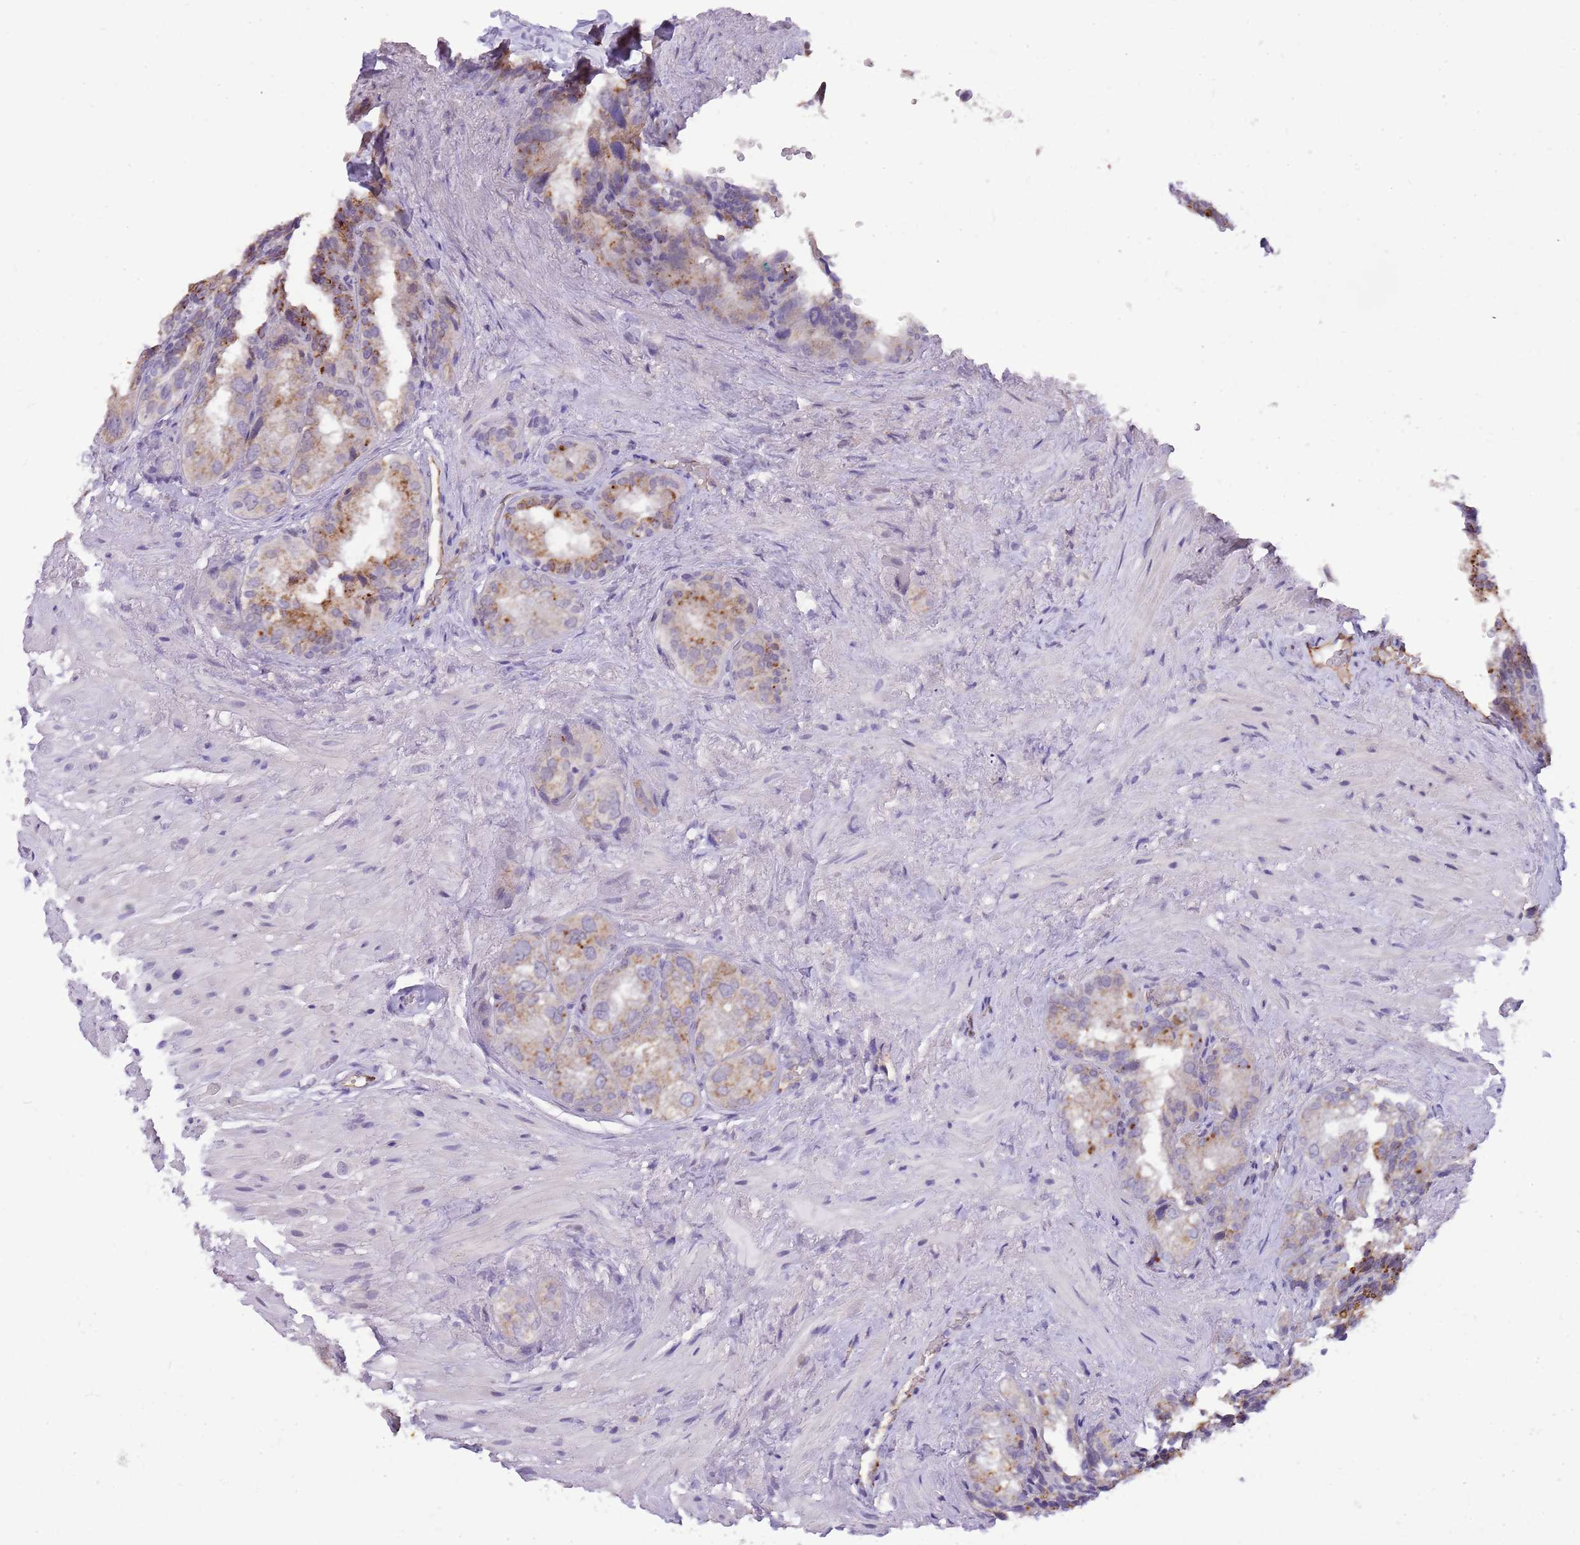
{"staining": {"intensity": "moderate", "quantity": "25%-75%", "location": "cytoplasmic/membranous"}, "tissue": "seminal vesicle", "cell_type": "Glandular cells", "image_type": "normal", "snomed": [{"axis": "morphology", "description": "Normal tissue, NOS"}, {"axis": "topography", "description": "Seminal veicle"}, {"axis": "topography", "description": "Peripheral nerve tissue"}], "caption": "Human seminal vesicle stained with a brown dye displays moderate cytoplasmic/membranous positive expression in about 25%-75% of glandular cells.", "gene": "PCNX1", "patient": {"sex": "male", "age": 63}}